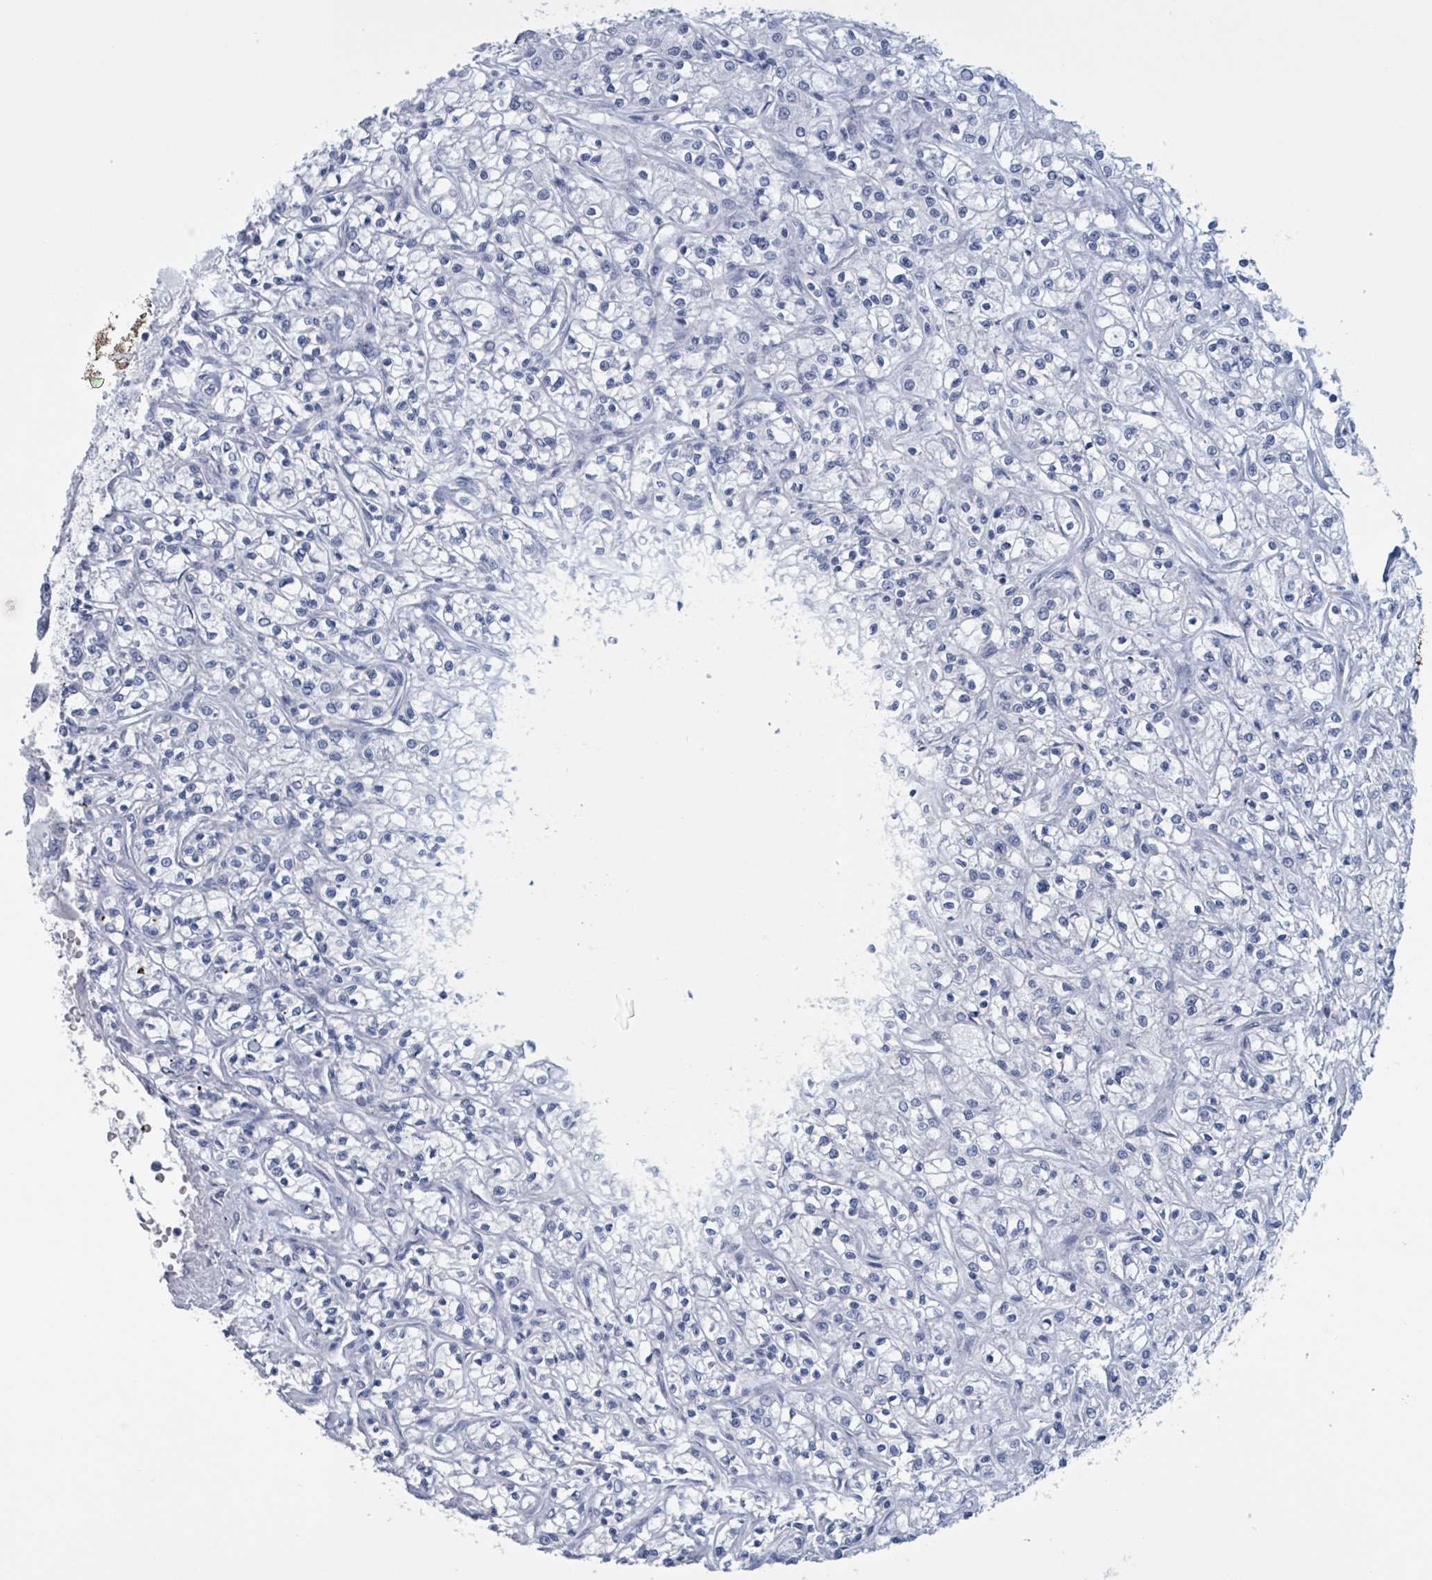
{"staining": {"intensity": "negative", "quantity": "none", "location": "none"}, "tissue": "renal cancer", "cell_type": "Tumor cells", "image_type": "cancer", "snomed": [{"axis": "morphology", "description": "Adenocarcinoma, NOS"}, {"axis": "topography", "description": "Kidney"}], "caption": "DAB (3,3'-diaminobenzidine) immunohistochemical staining of human adenocarcinoma (renal) exhibits no significant positivity in tumor cells. (DAB IHC with hematoxylin counter stain).", "gene": "CT45A5", "patient": {"sex": "female", "age": 59}}